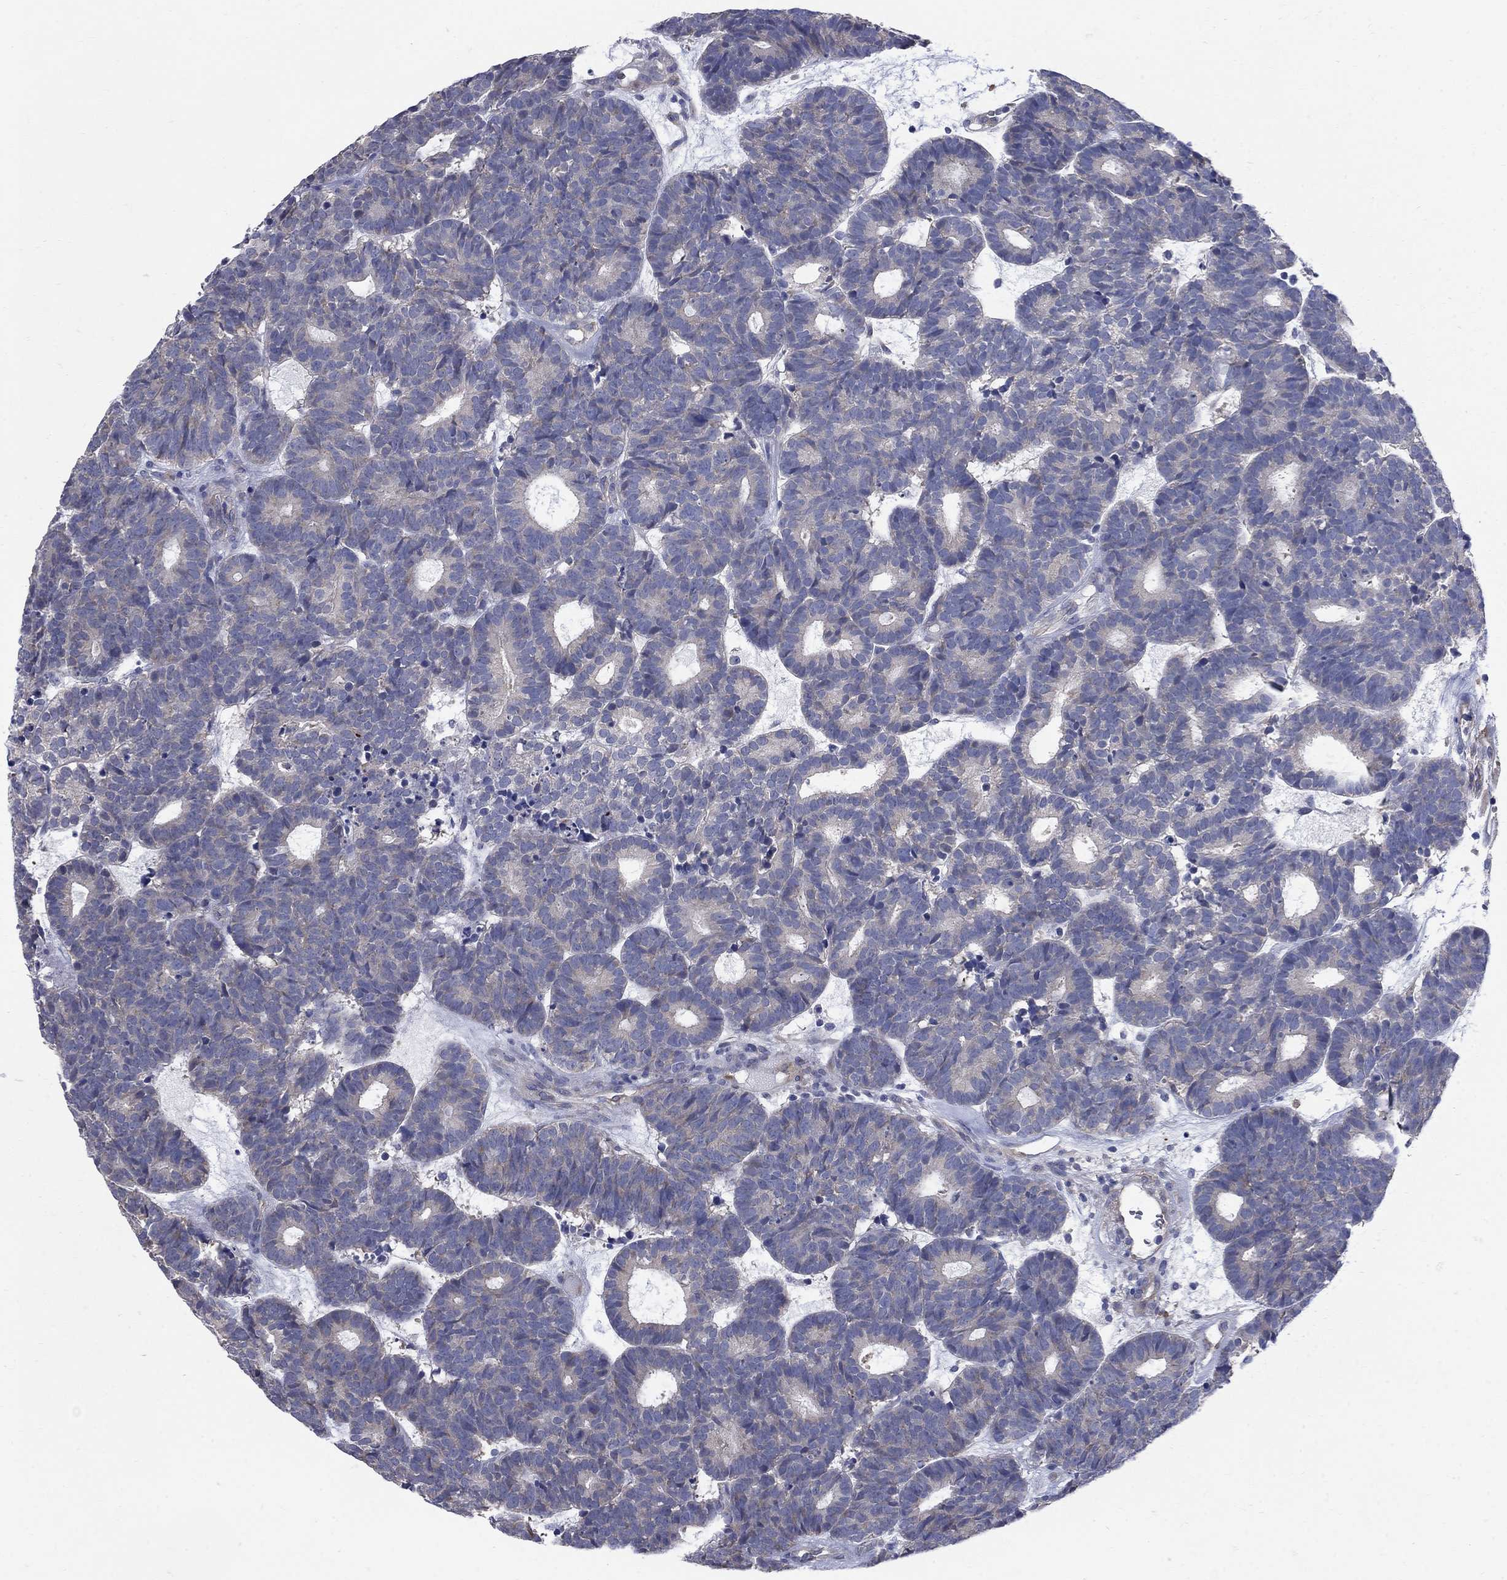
{"staining": {"intensity": "negative", "quantity": "none", "location": "none"}, "tissue": "head and neck cancer", "cell_type": "Tumor cells", "image_type": "cancer", "snomed": [{"axis": "morphology", "description": "Adenocarcinoma, NOS"}, {"axis": "topography", "description": "Head-Neck"}], "caption": "The immunohistochemistry image has no significant expression in tumor cells of adenocarcinoma (head and neck) tissue.", "gene": "SEPTIN8", "patient": {"sex": "female", "age": 81}}